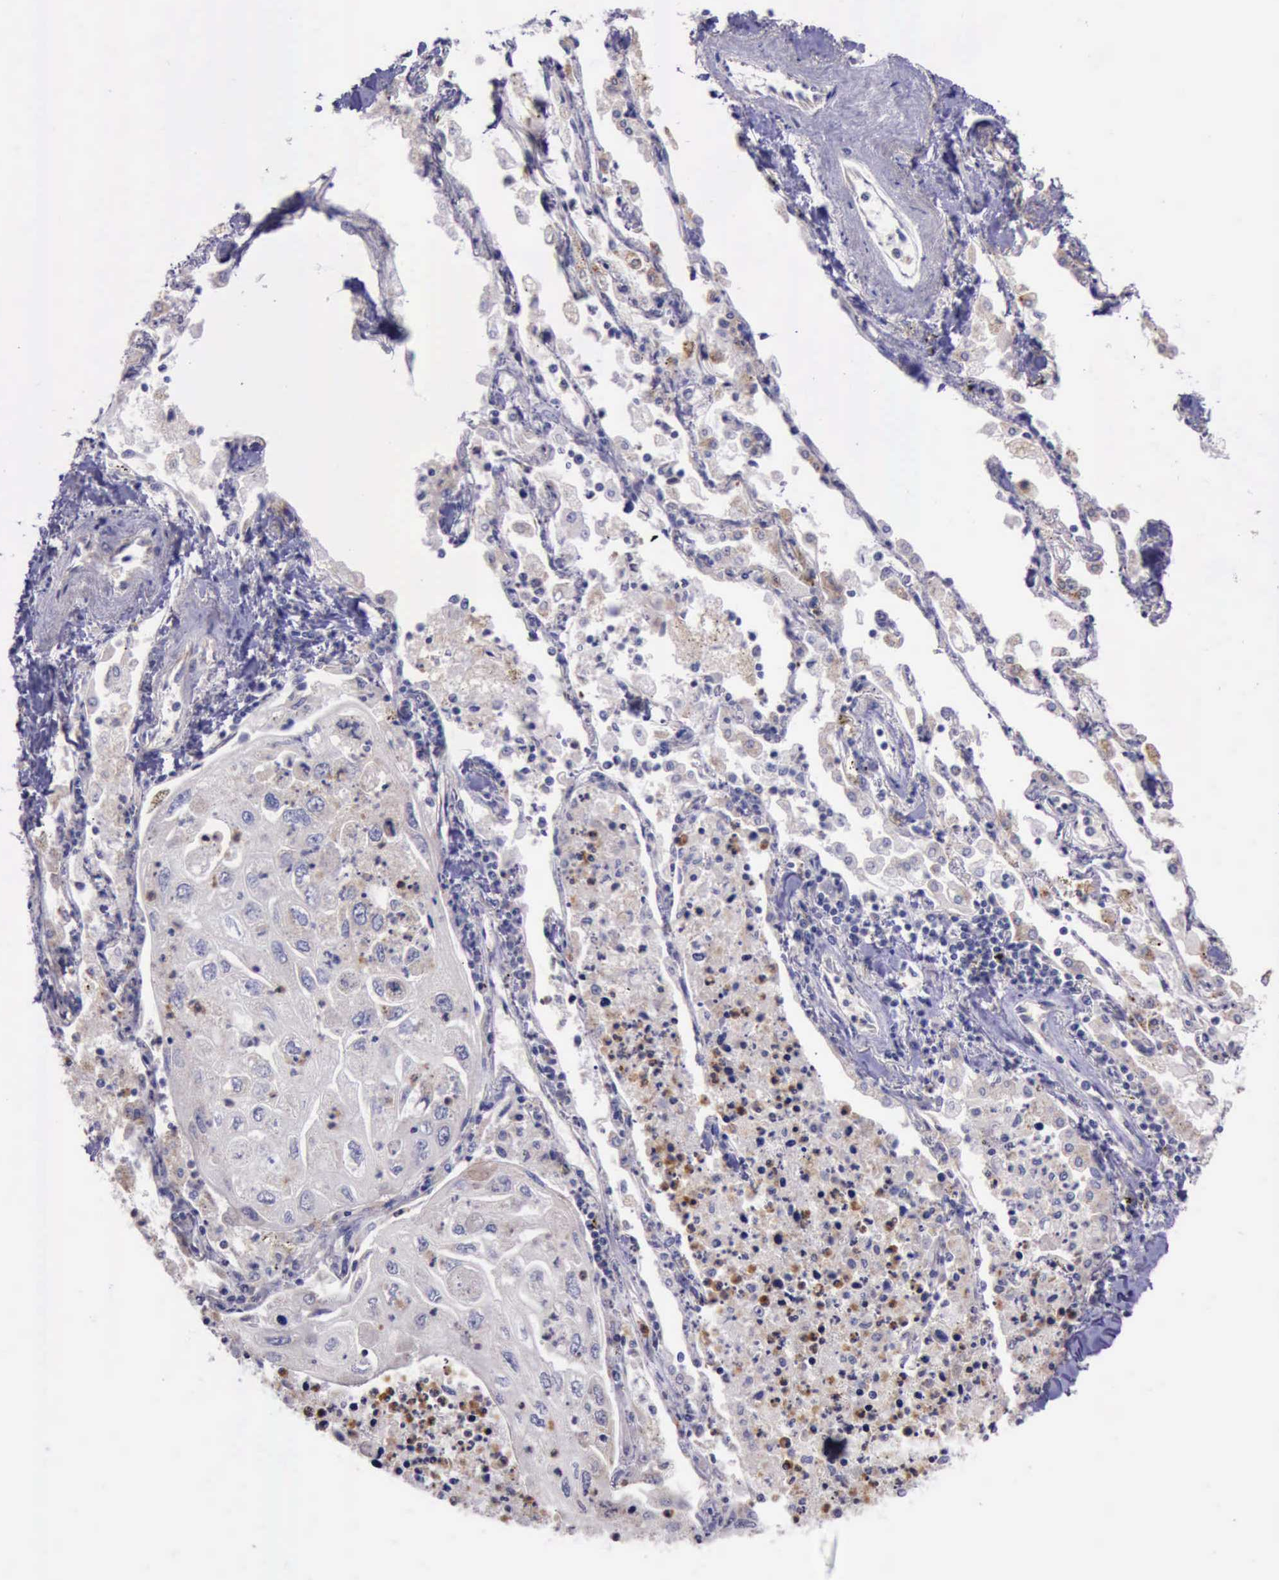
{"staining": {"intensity": "weak", "quantity": ">75%", "location": "cytoplasmic/membranous"}, "tissue": "lung cancer", "cell_type": "Tumor cells", "image_type": "cancer", "snomed": [{"axis": "morphology", "description": "Squamous cell carcinoma, NOS"}, {"axis": "topography", "description": "Lung"}], "caption": "Protein positivity by immunohistochemistry (IHC) exhibits weak cytoplasmic/membranous staining in about >75% of tumor cells in lung cancer (squamous cell carcinoma).", "gene": "PLEK2", "patient": {"sex": "male", "age": 75}}